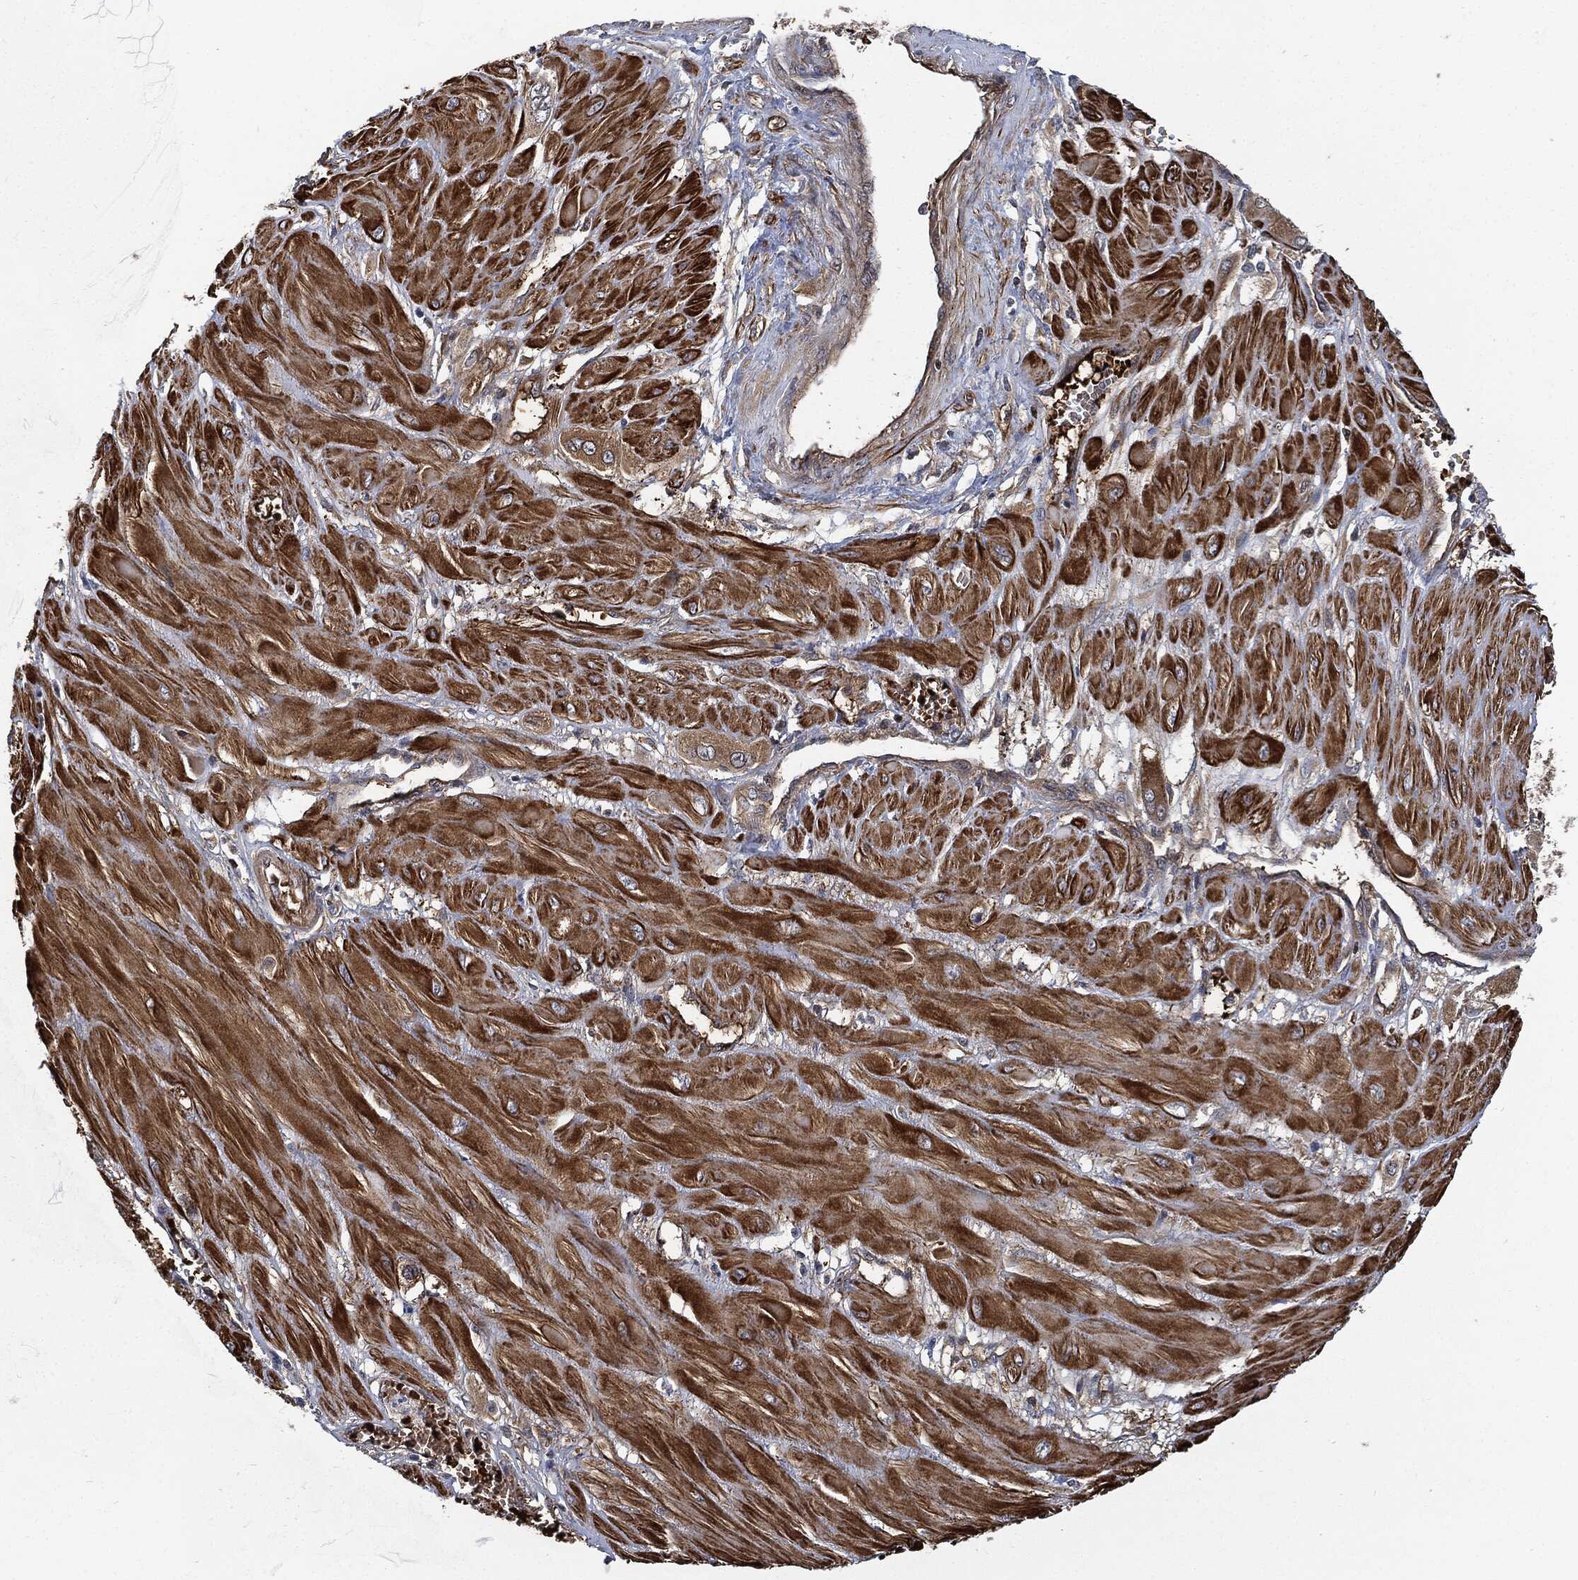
{"staining": {"intensity": "weak", "quantity": ">75%", "location": "cytoplasmic/membranous"}, "tissue": "cervical cancer", "cell_type": "Tumor cells", "image_type": "cancer", "snomed": [{"axis": "morphology", "description": "Squamous cell carcinoma, NOS"}, {"axis": "topography", "description": "Cervix"}], "caption": "Immunohistochemistry (IHC) of cervical cancer (squamous cell carcinoma) displays low levels of weak cytoplasmic/membranous expression in about >75% of tumor cells.", "gene": "PRDX2", "patient": {"sex": "female", "age": 34}}